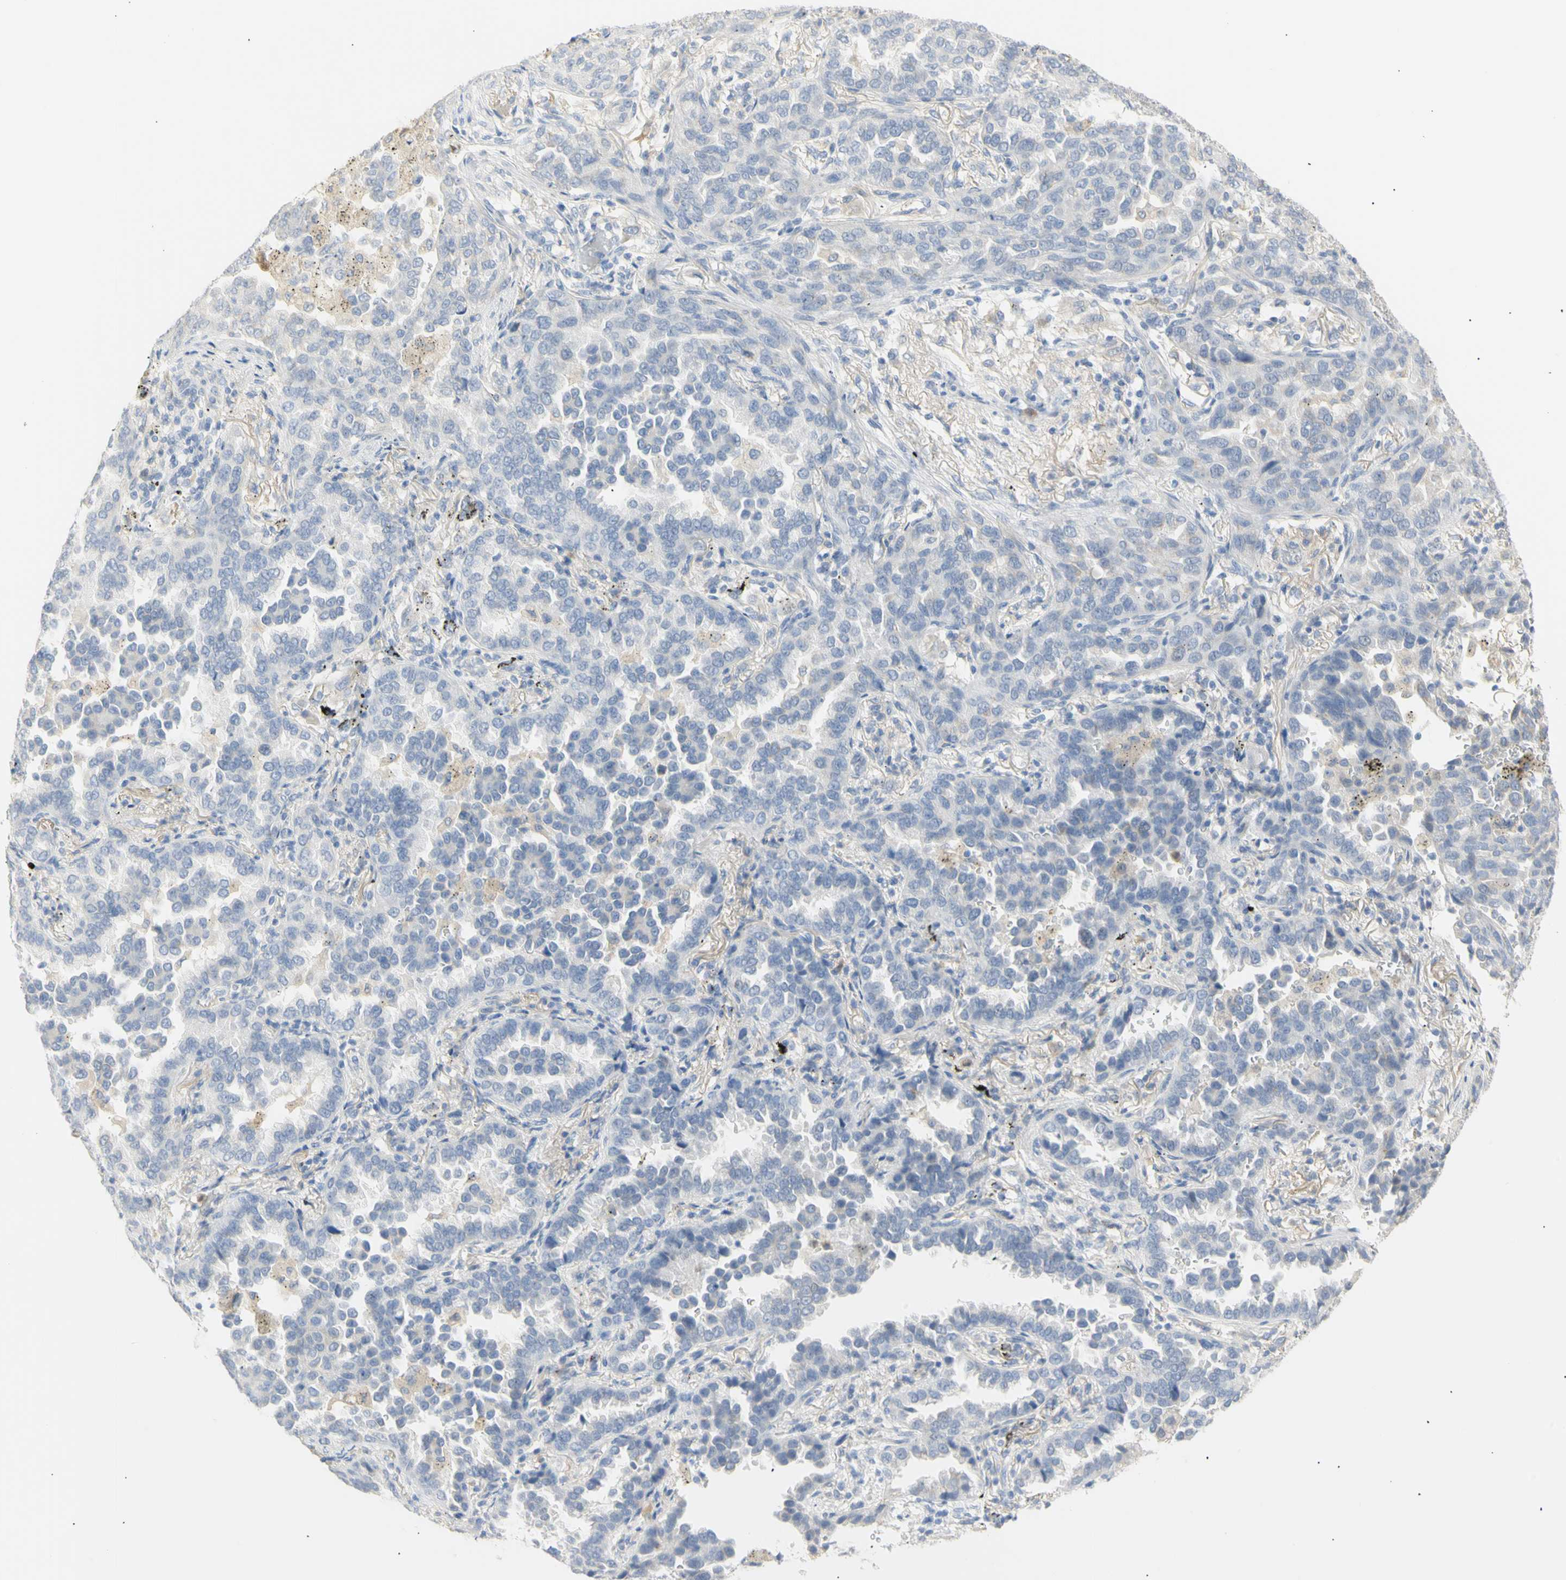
{"staining": {"intensity": "negative", "quantity": "none", "location": "none"}, "tissue": "lung cancer", "cell_type": "Tumor cells", "image_type": "cancer", "snomed": [{"axis": "morphology", "description": "Normal tissue, NOS"}, {"axis": "morphology", "description": "Adenocarcinoma, NOS"}, {"axis": "topography", "description": "Lung"}], "caption": "Immunohistochemical staining of human lung cancer shows no significant expression in tumor cells.", "gene": "B4GALNT3", "patient": {"sex": "male", "age": 59}}